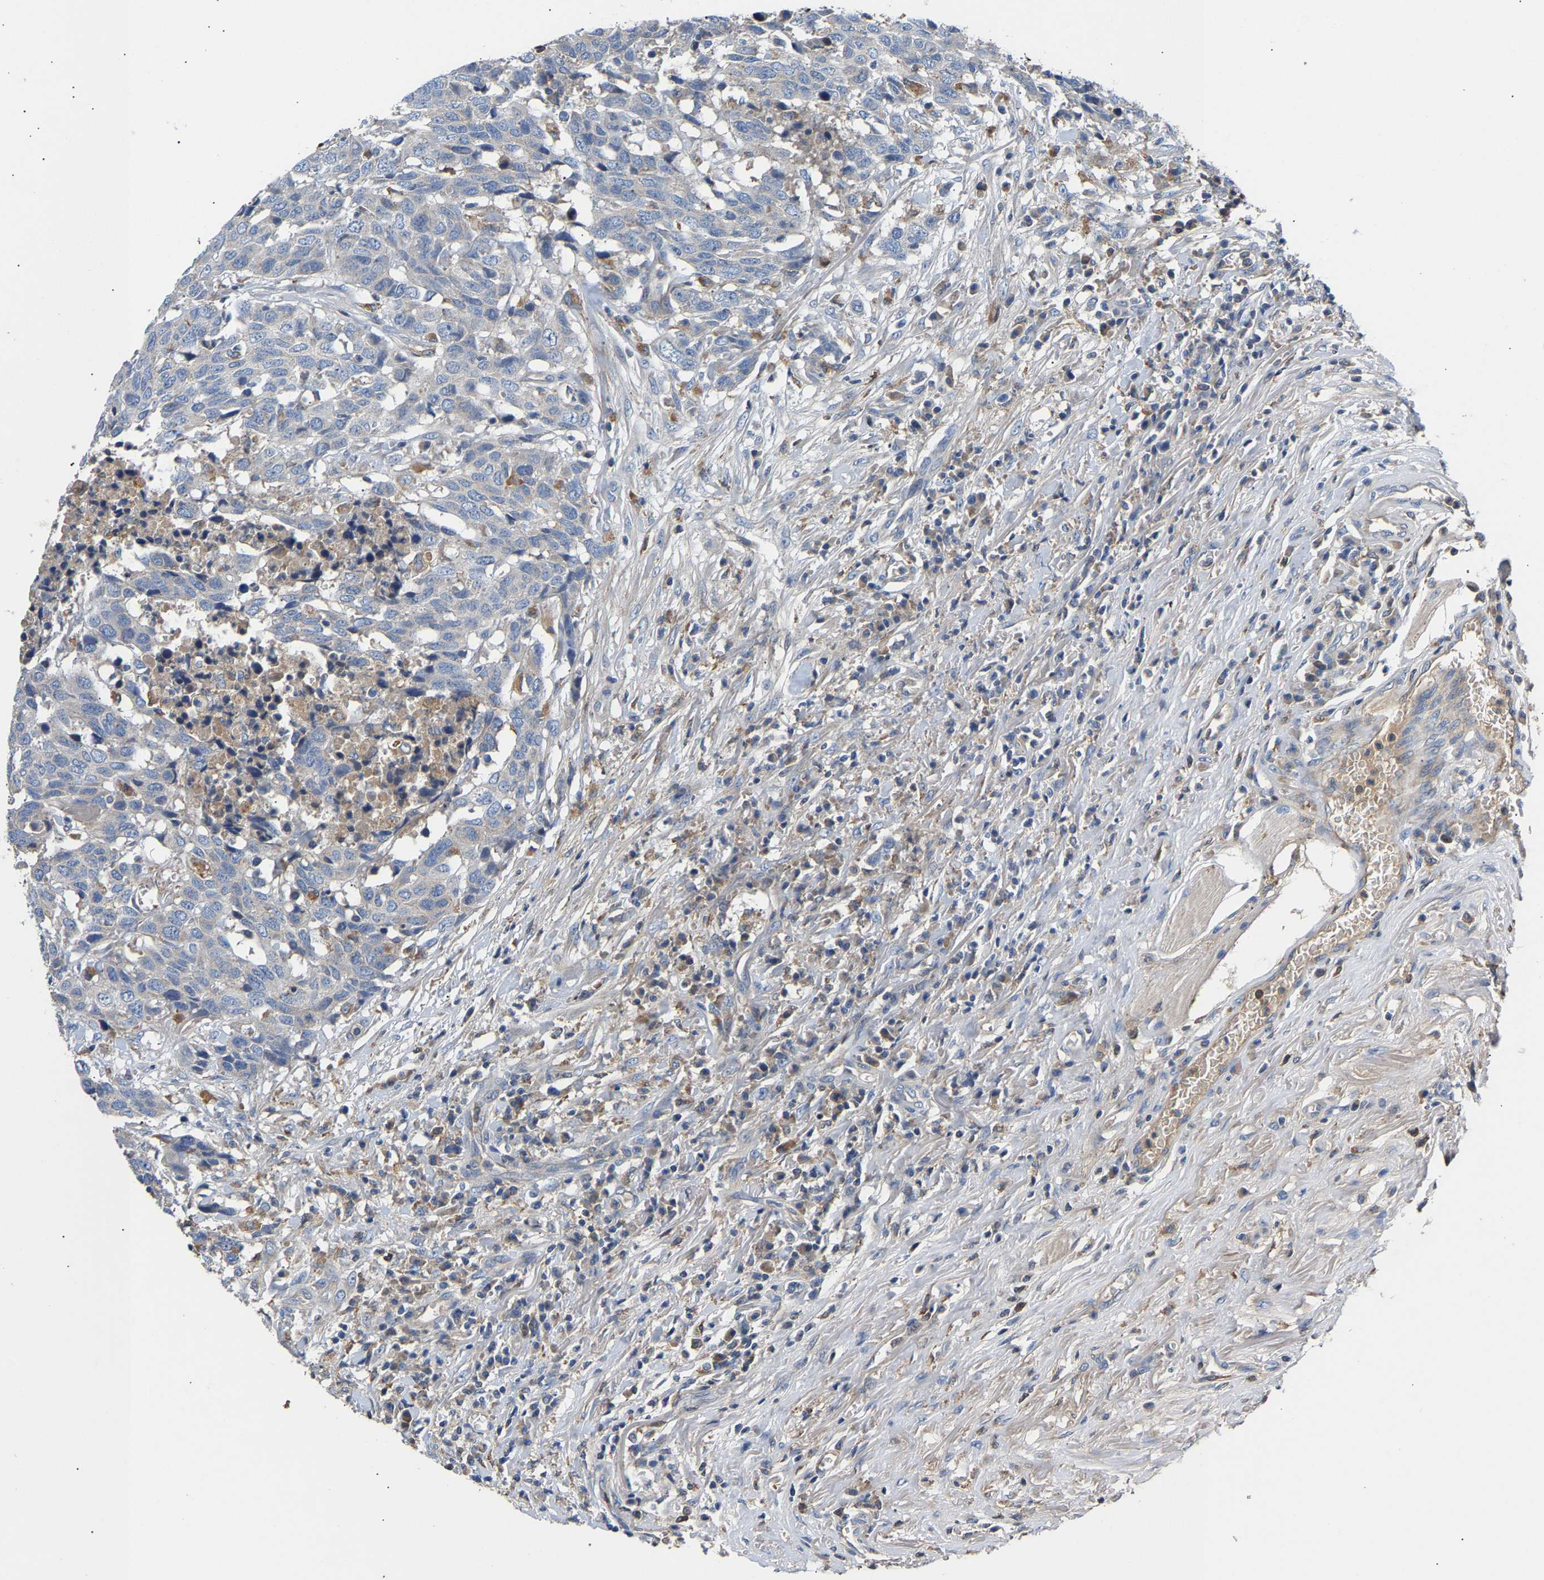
{"staining": {"intensity": "negative", "quantity": "none", "location": "none"}, "tissue": "head and neck cancer", "cell_type": "Tumor cells", "image_type": "cancer", "snomed": [{"axis": "morphology", "description": "Squamous cell carcinoma, NOS"}, {"axis": "topography", "description": "Head-Neck"}], "caption": "Photomicrograph shows no significant protein staining in tumor cells of head and neck cancer (squamous cell carcinoma).", "gene": "CCDC171", "patient": {"sex": "male", "age": 66}}